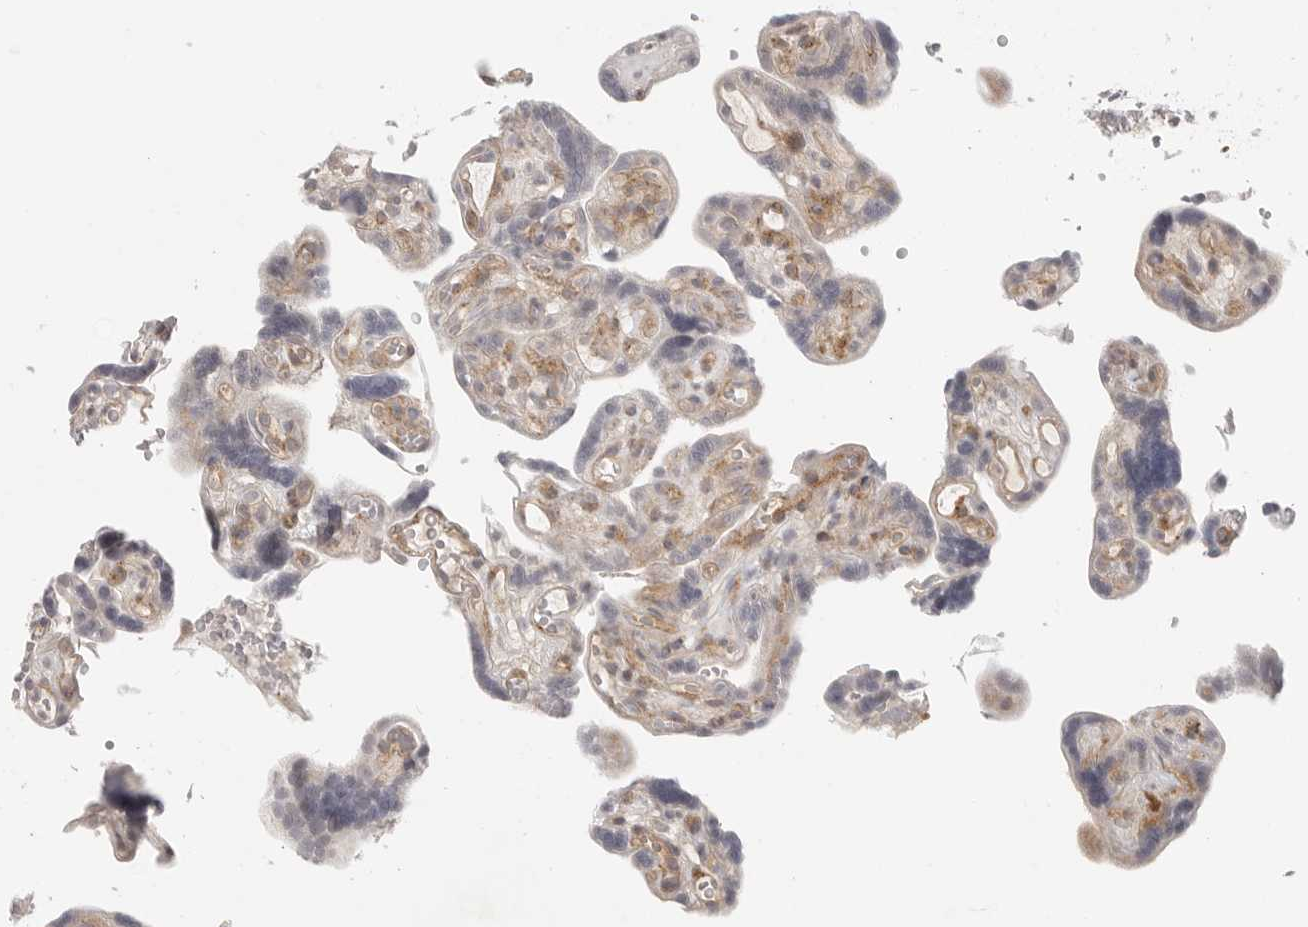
{"staining": {"intensity": "moderate", "quantity": ">75%", "location": "cytoplasmic/membranous"}, "tissue": "placenta", "cell_type": "Decidual cells", "image_type": "normal", "snomed": [{"axis": "morphology", "description": "Normal tissue, NOS"}, {"axis": "topography", "description": "Placenta"}], "caption": "DAB immunohistochemical staining of unremarkable human placenta shows moderate cytoplasmic/membranous protein staining in approximately >75% of decidual cells.", "gene": "SH3KBP1", "patient": {"sex": "female", "age": 30}}